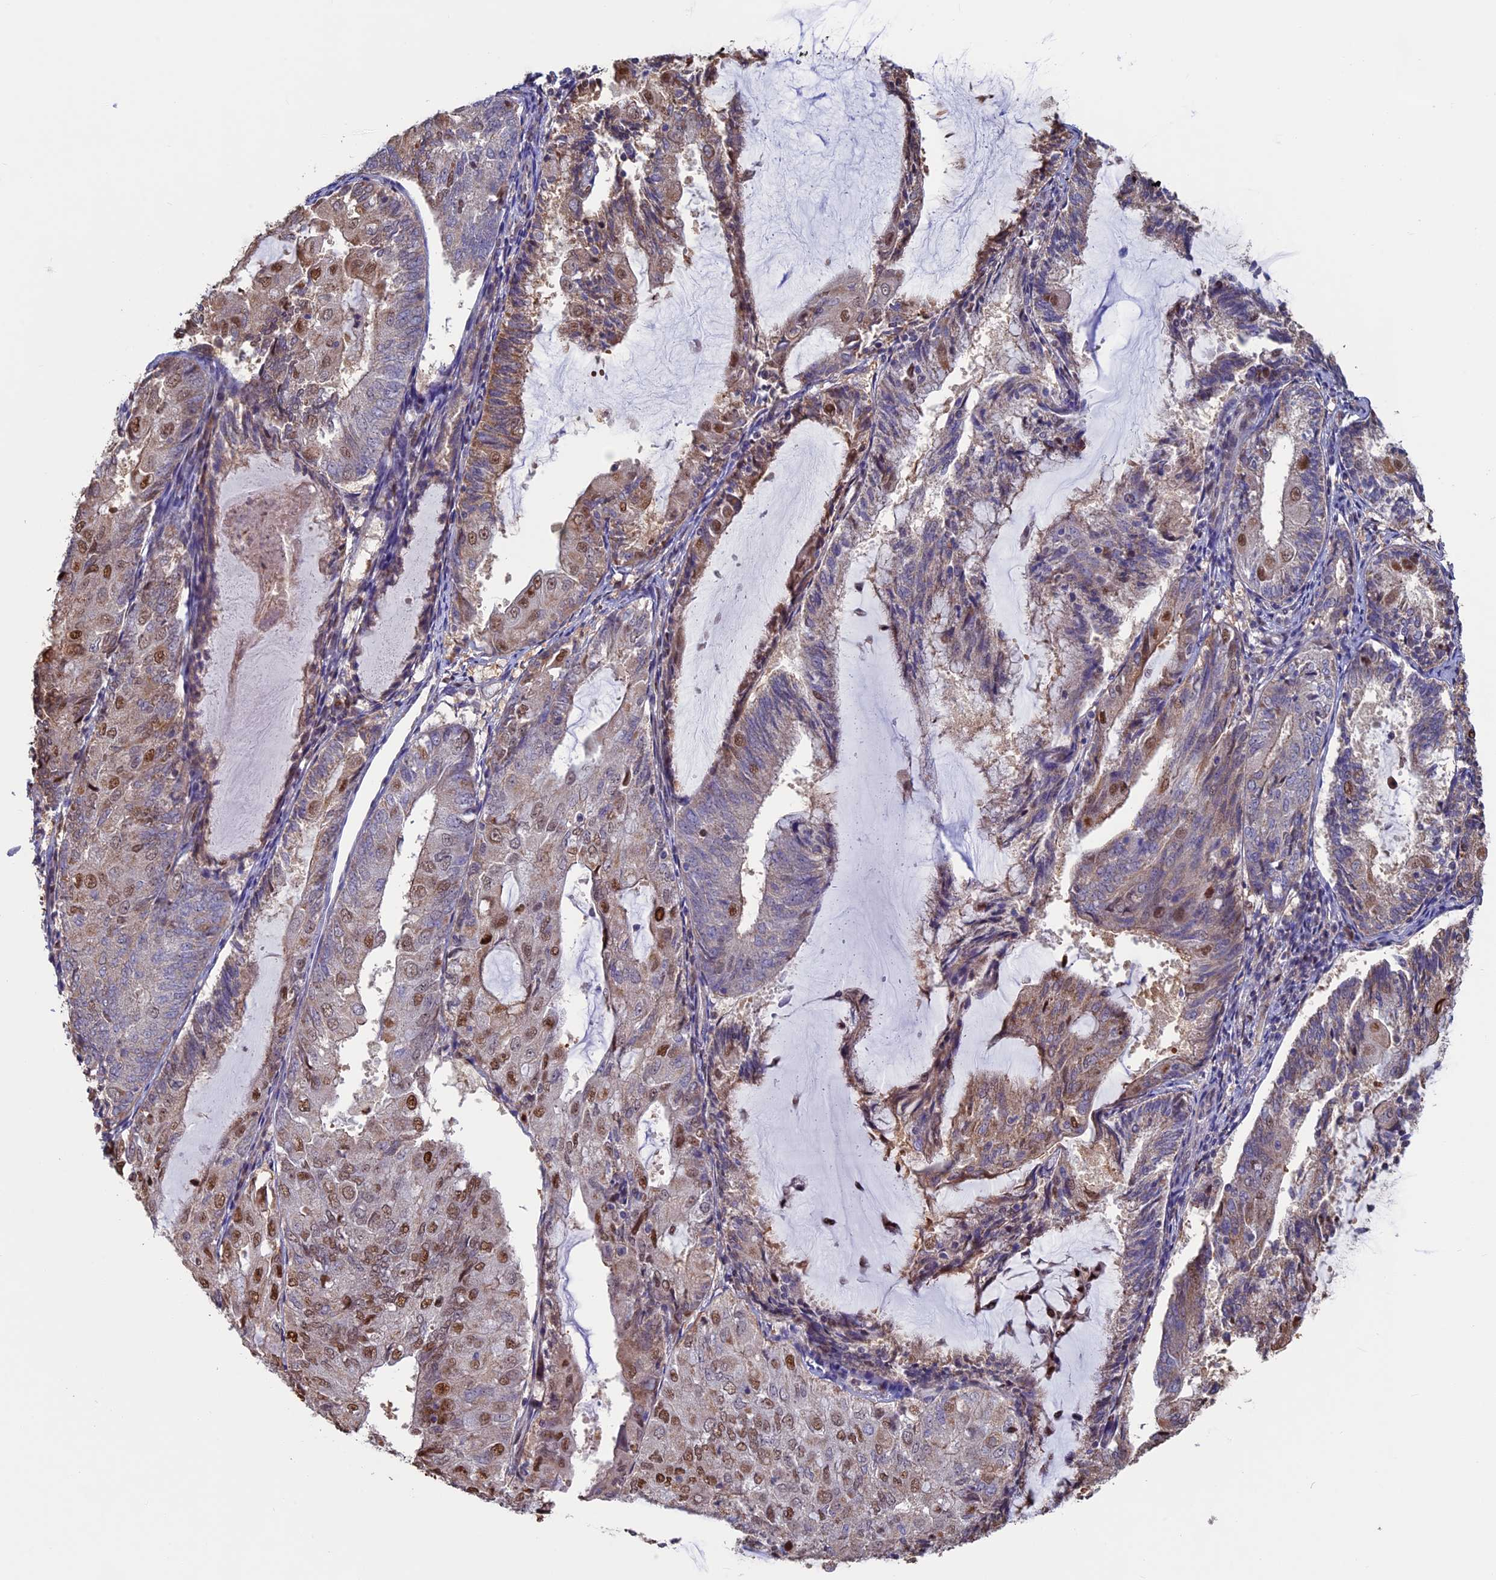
{"staining": {"intensity": "moderate", "quantity": "<25%", "location": "nuclear"}, "tissue": "endometrial cancer", "cell_type": "Tumor cells", "image_type": "cancer", "snomed": [{"axis": "morphology", "description": "Adenocarcinoma, NOS"}, {"axis": "topography", "description": "Endometrium"}], "caption": "Approximately <25% of tumor cells in endometrial cancer (adenocarcinoma) demonstrate moderate nuclear protein expression as visualized by brown immunohistochemical staining.", "gene": "ACSS1", "patient": {"sex": "female", "age": 81}}